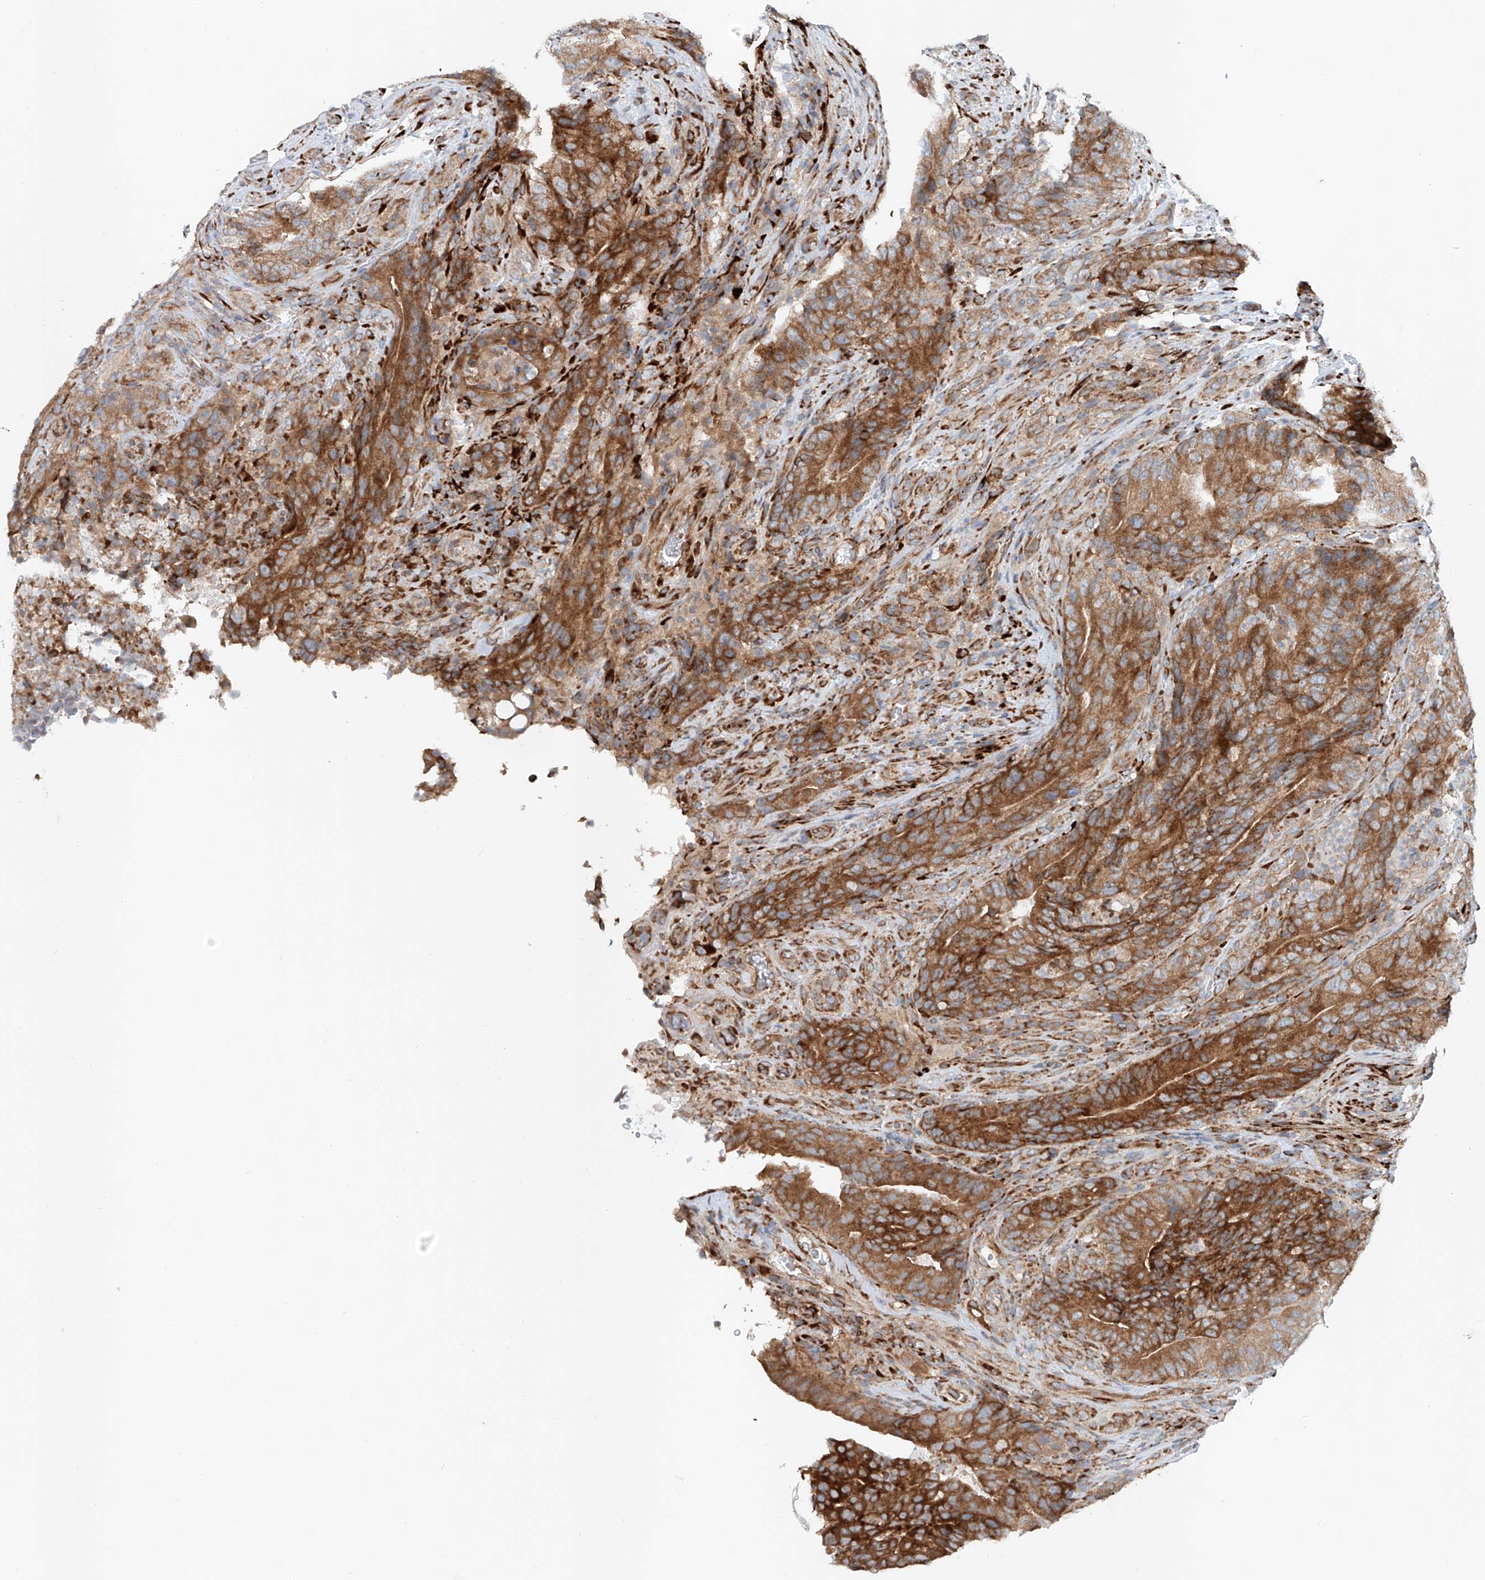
{"staining": {"intensity": "moderate", "quantity": ">75%", "location": "cytoplasmic/membranous"}, "tissue": "colorectal cancer", "cell_type": "Tumor cells", "image_type": "cancer", "snomed": [{"axis": "morphology", "description": "Normal tissue, NOS"}, {"axis": "topography", "description": "Colon"}], "caption": "This photomicrograph reveals colorectal cancer stained with IHC to label a protein in brown. The cytoplasmic/membranous of tumor cells show moderate positivity for the protein. Nuclei are counter-stained blue.", "gene": "SNAP29", "patient": {"sex": "female", "age": 82}}